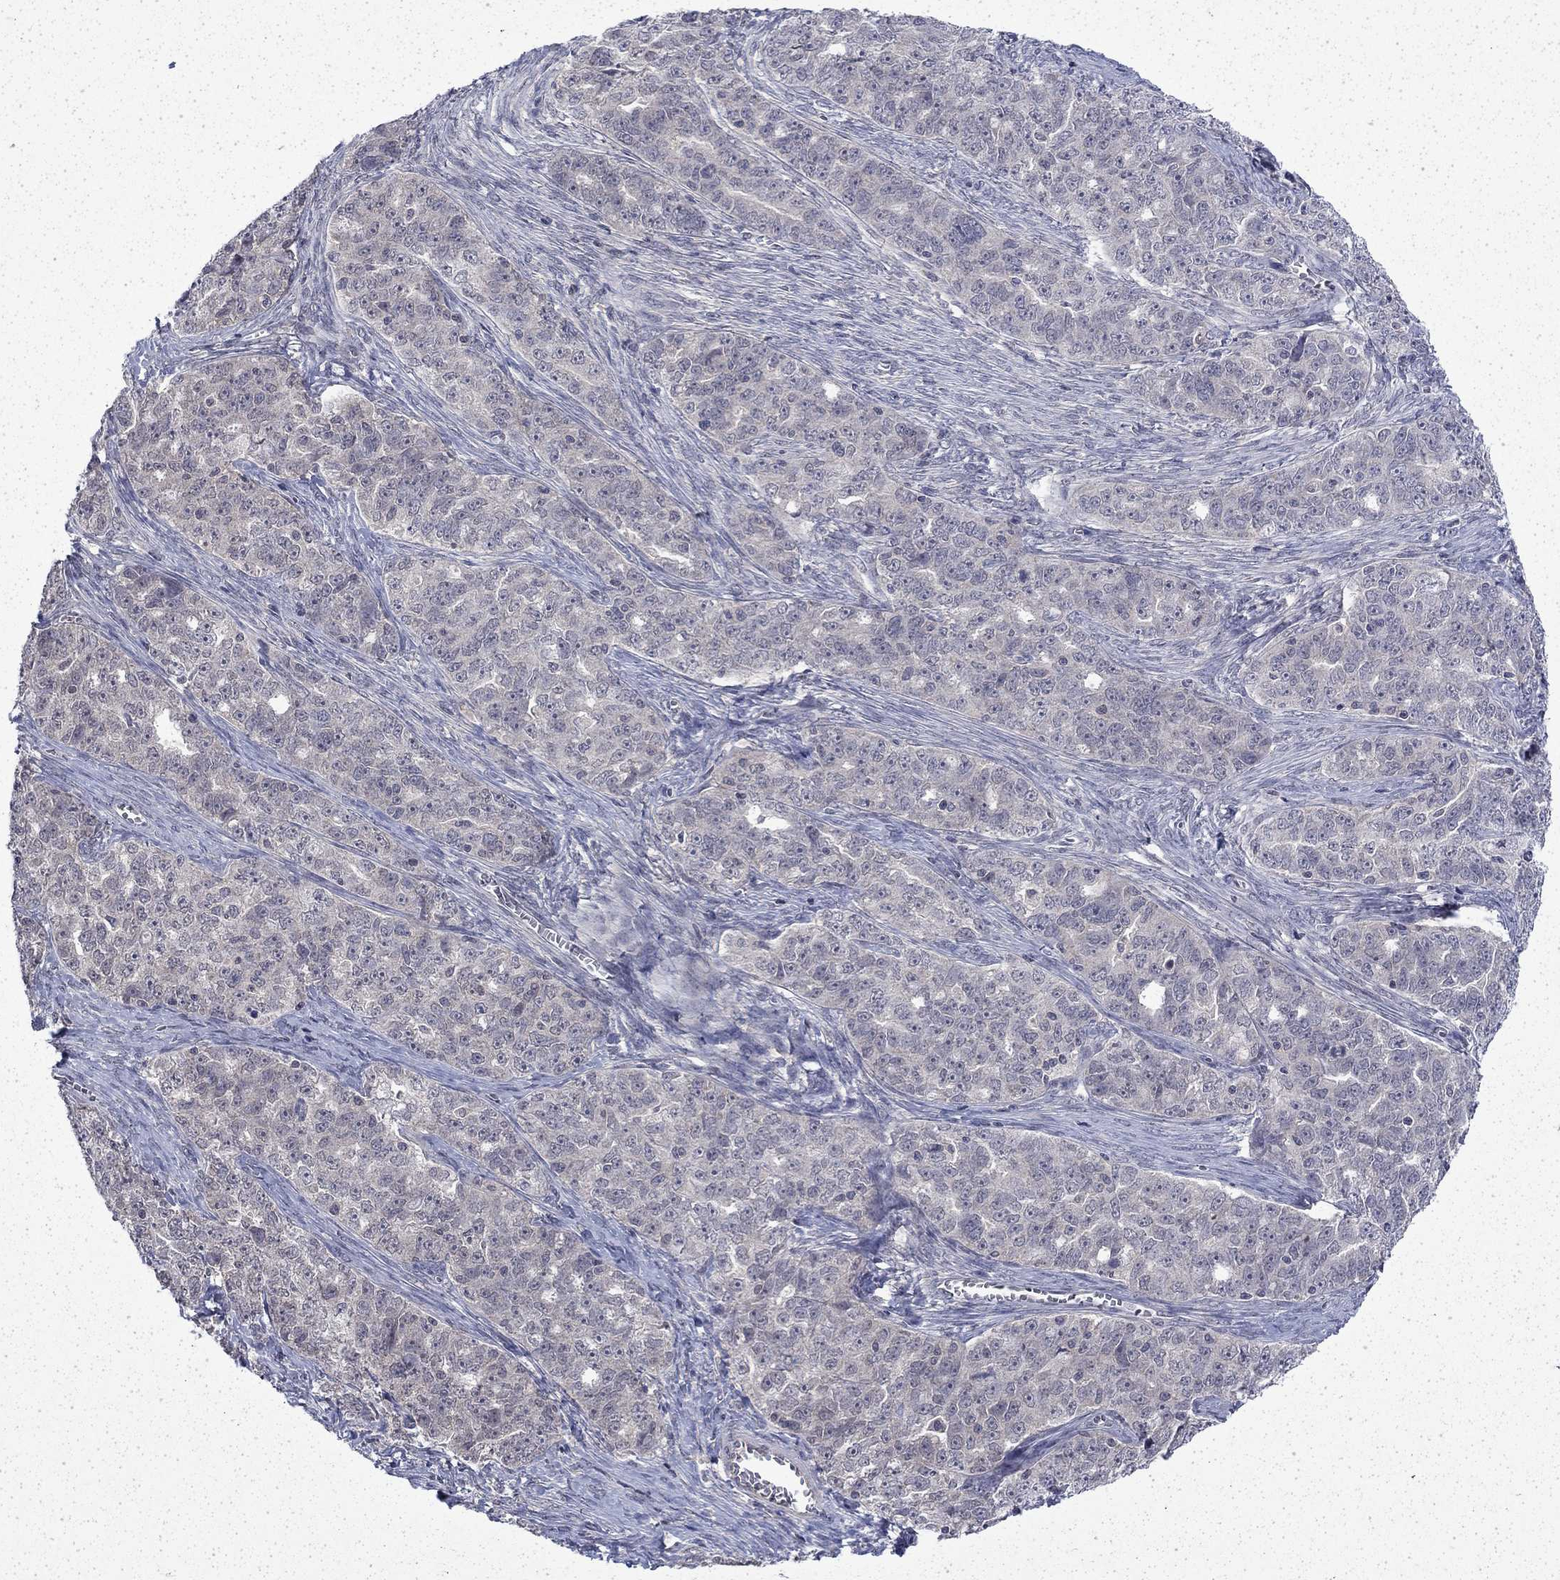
{"staining": {"intensity": "negative", "quantity": "none", "location": "none"}, "tissue": "ovarian cancer", "cell_type": "Tumor cells", "image_type": "cancer", "snomed": [{"axis": "morphology", "description": "Cystadenocarcinoma, serous, NOS"}, {"axis": "topography", "description": "Ovary"}], "caption": "The image shows no staining of tumor cells in ovarian serous cystadenocarcinoma.", "gene": "CHAT", "patient": {"sex": "female", "age": 51}}